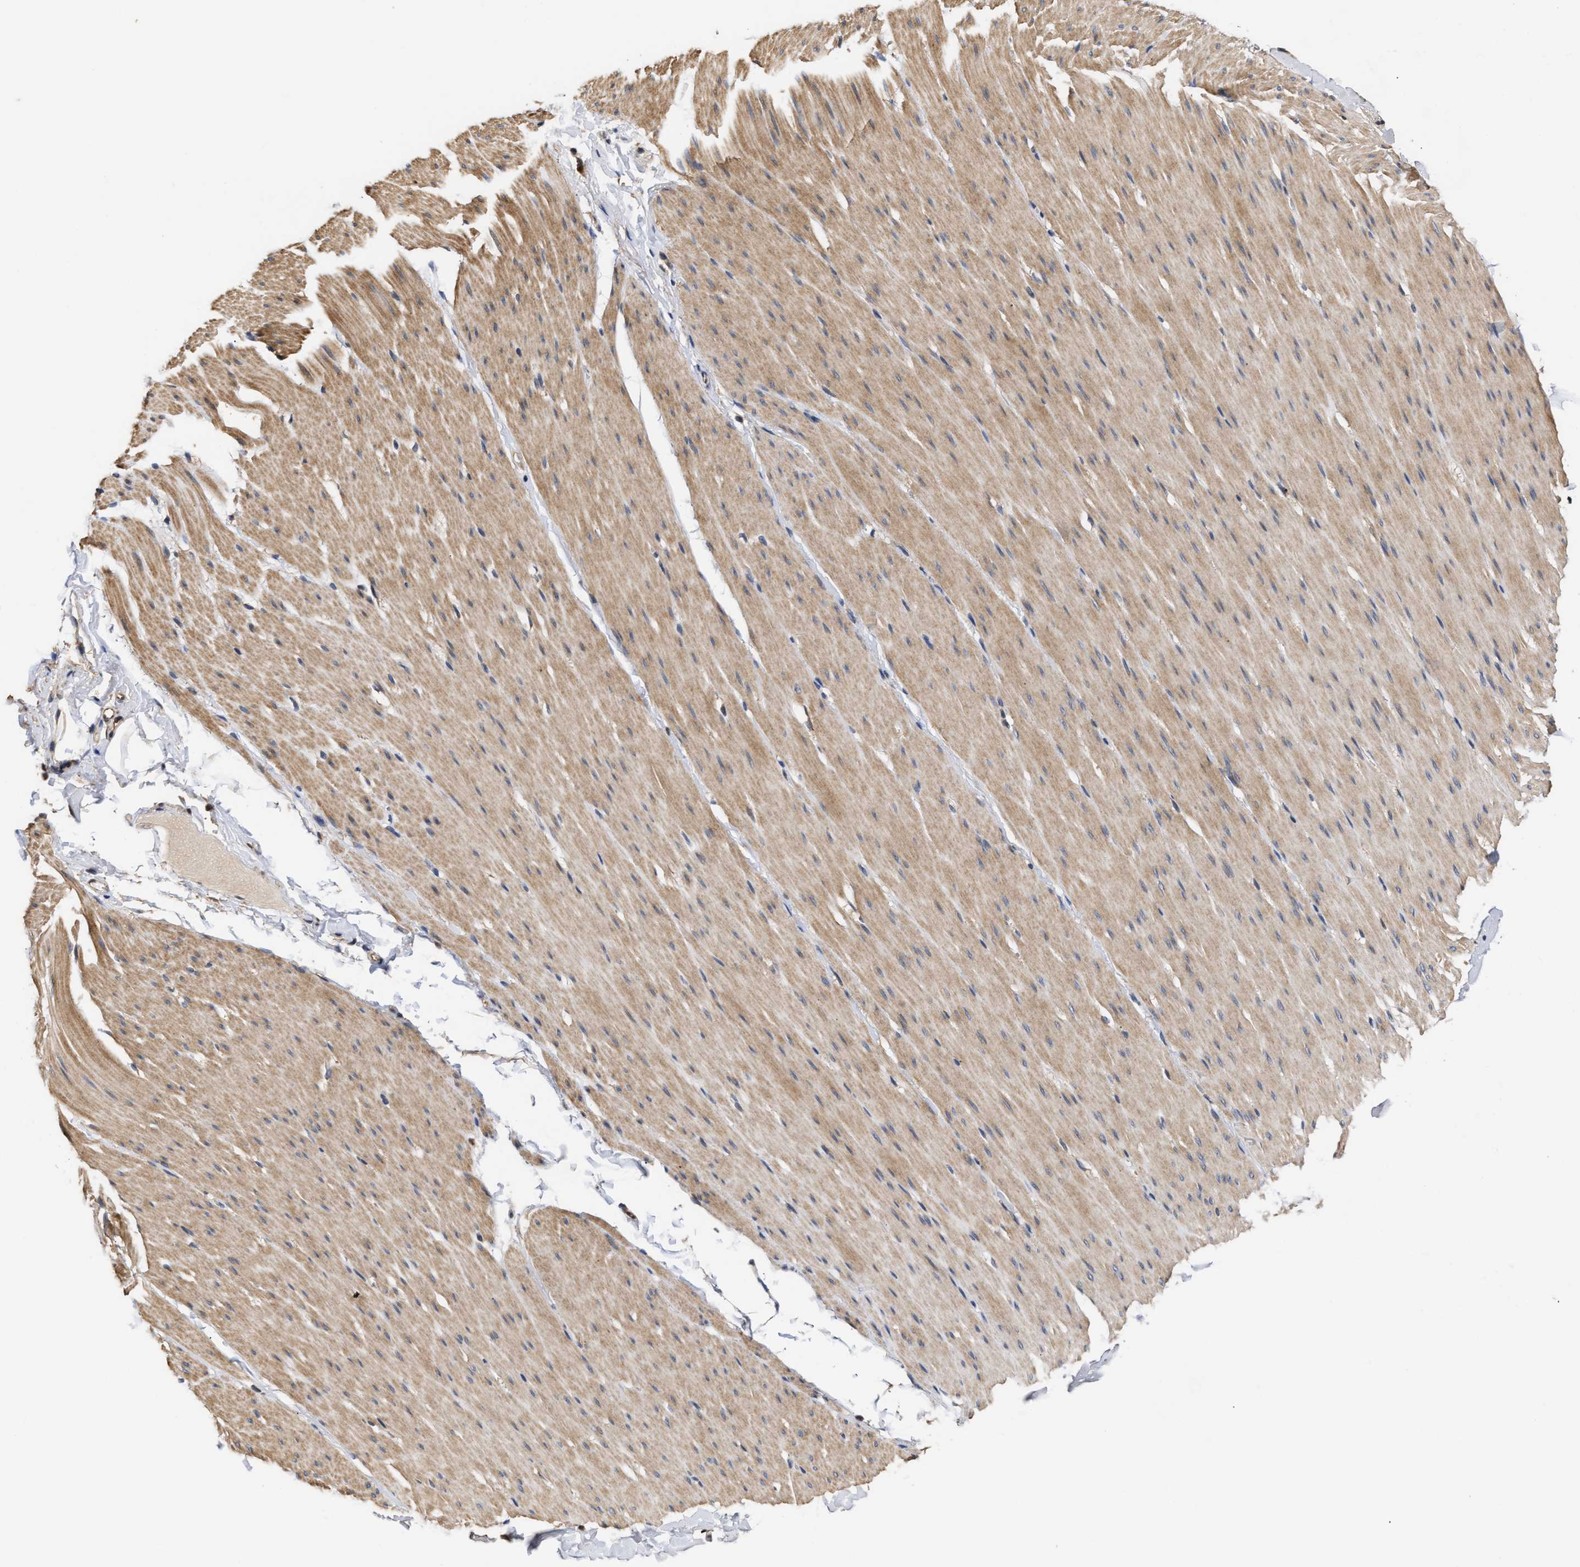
{"staining": {"intensity": "moderate", "quantity": ">75%", "location": "cytoplasmic/membranous"}, "tissue": "smooth muscle", "cell_type": "Smooth muscle cells", "image_type": "normal", "snomed": [{"axis": "morphology", "description": "Normal tissue, NOS"}, {"axis": "topography", "description": "Smooth muscle"}, {"axis": "topography", "description": "Colon"}], "caption": "Immunohistochemistry (IHC) staining of benign smooth muscle, which reveals medium levels of moderate cytoplasmic/membranous positivity in approximately >75% of smooth muscle cells indicating moderate cytoplasmic/membranous protein staining. The staining was performed using DAB (3,3'-diaminobenzidine) (brown) for protein detection and nuclei were counterstained in hematoxylin (blue).", "gene": "GOSR1", "patient": {"sex": "male", "age": 67}}